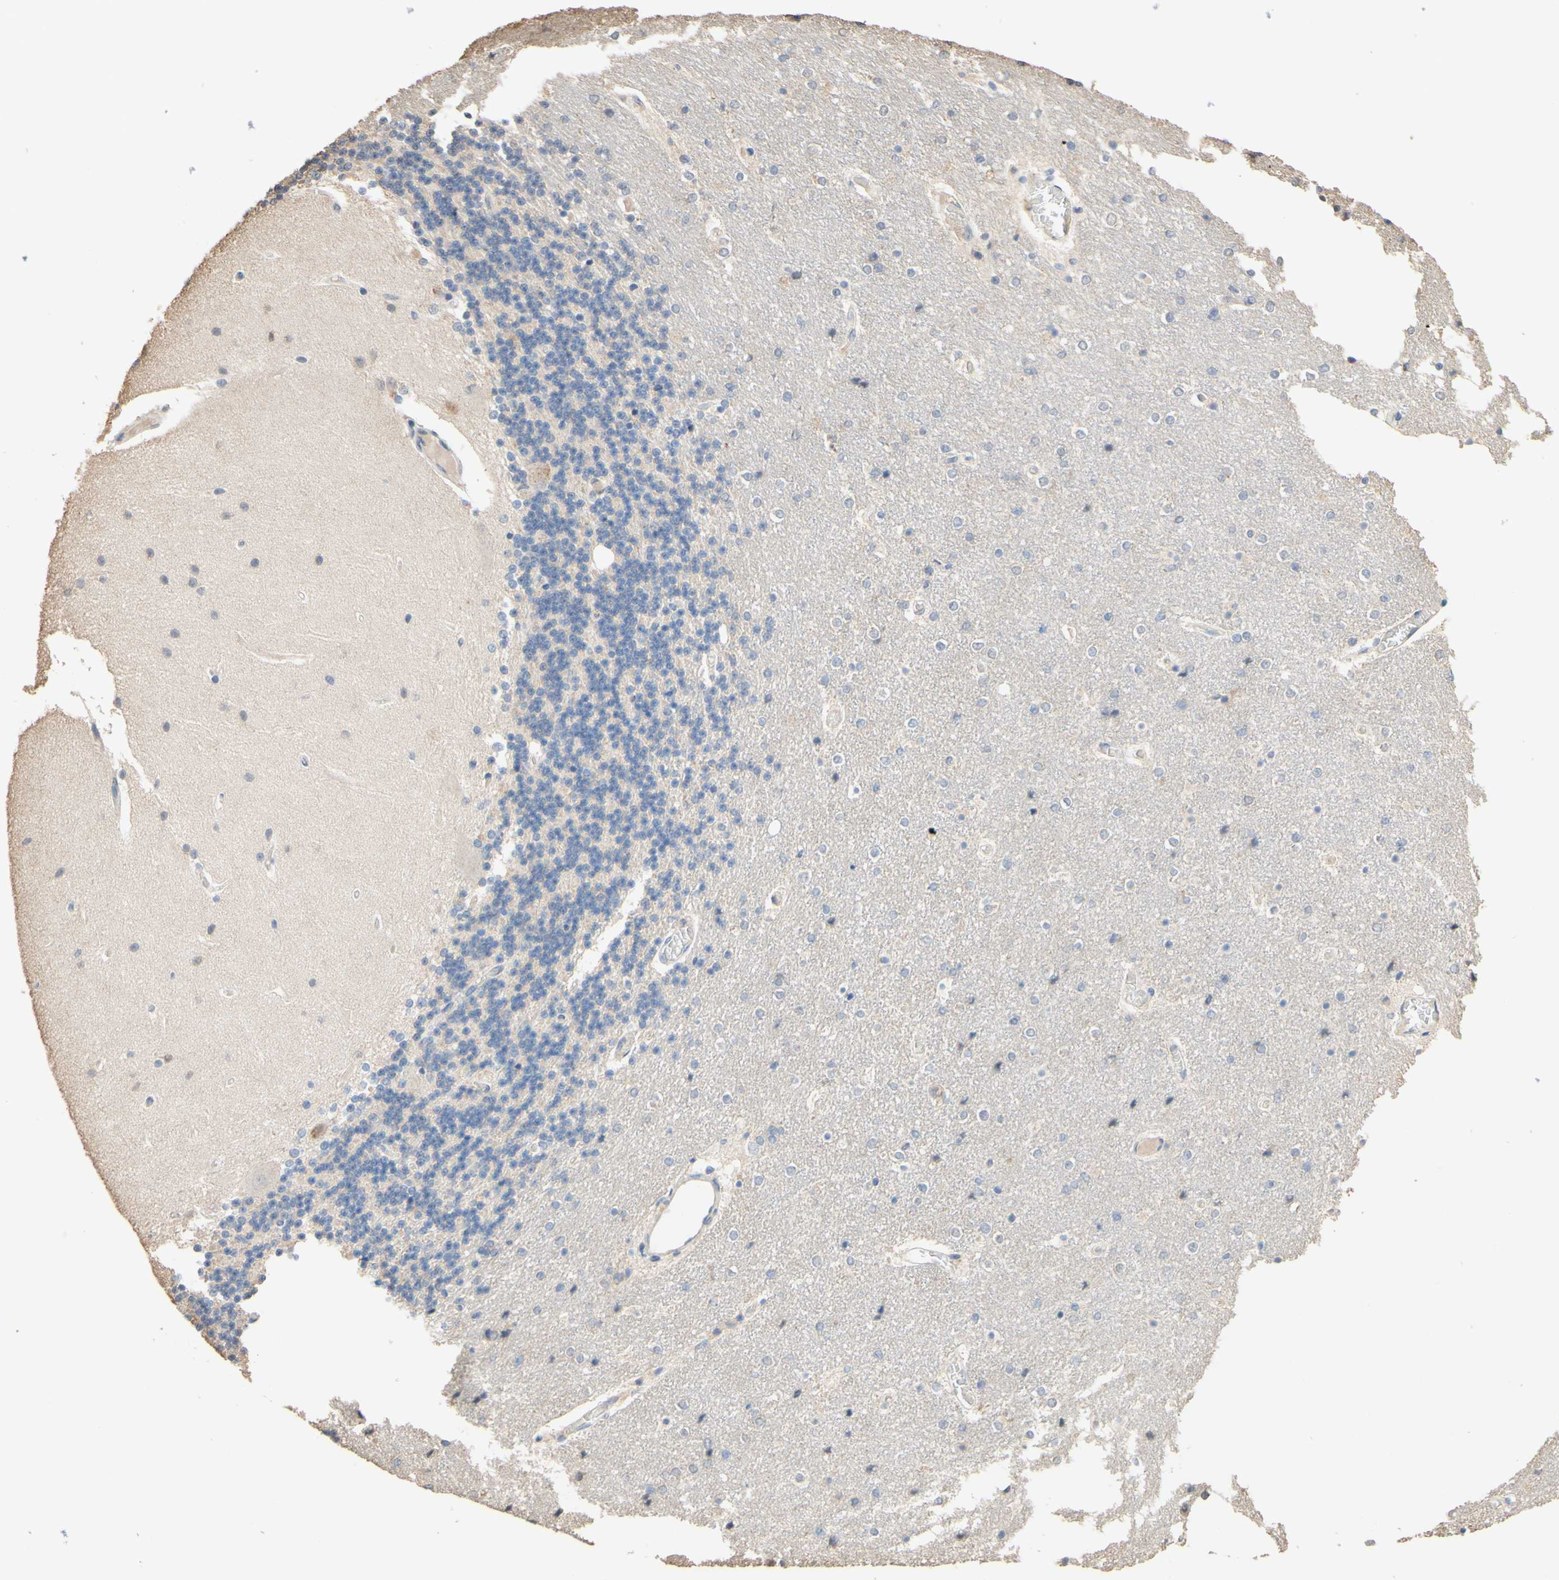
{"staining": {"intensity": "negative", "quantity": "none", "location": "none"}, "tissue": "cerebellum", "cell_type": "Cells in granular layer", "image_type": "normal", "snomed": [{"axis": "morphology", "description": "Normal tissue, NOS"}, {"axis": "topography", "description": "Cerebellum"}], "caption": "Immunohistochemistry of unremarkable human cerebellum shows no positivity in cells in granular layer. The staining was performed using DAB to visualize the protein expression in brown, while the nuclei were stained in blue with hematoxylin (Magnification: 20x).", "gene": "SMIM19", "patient": {"sex": "female", "age": 54}}